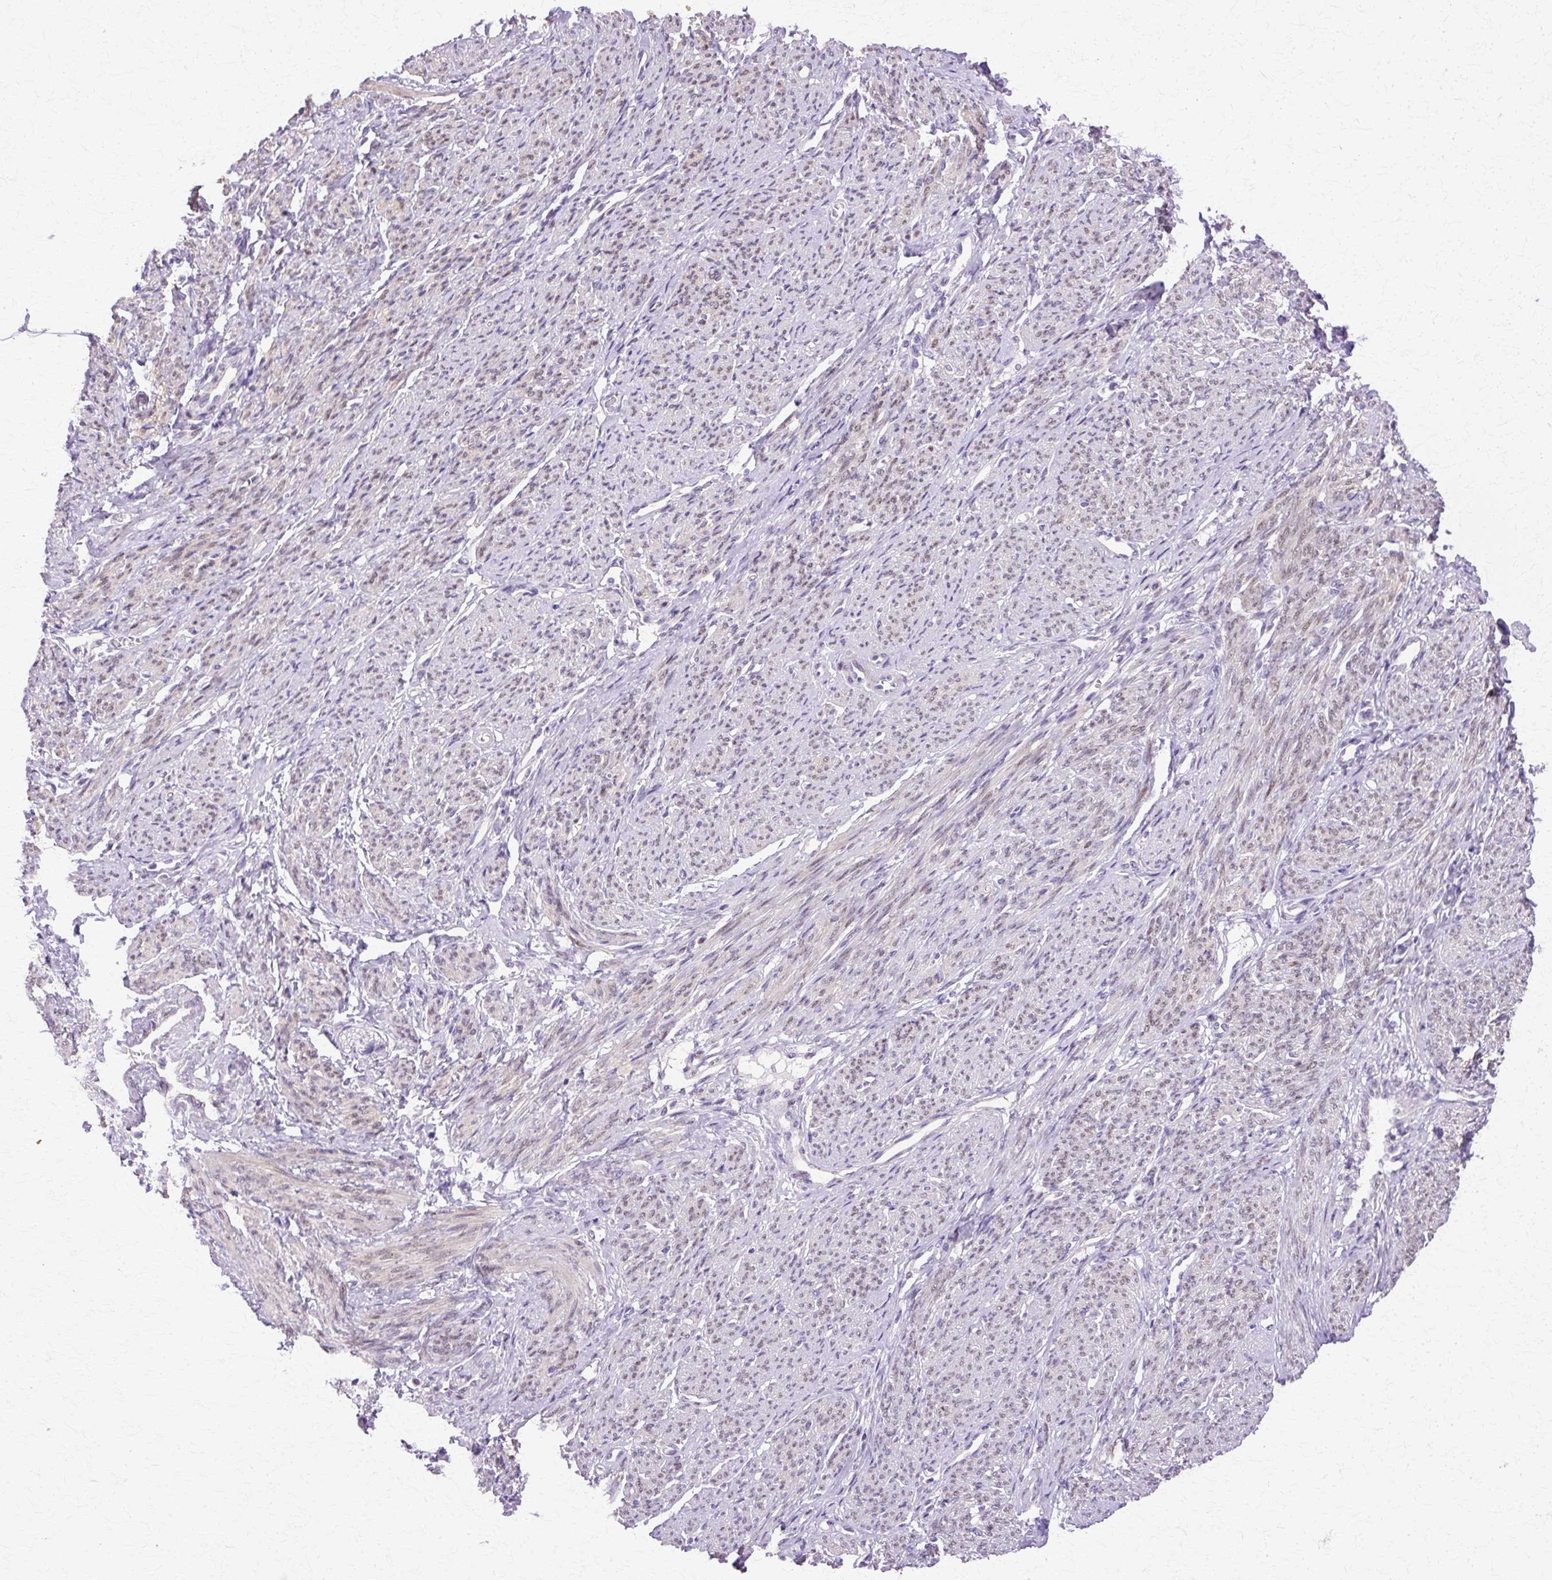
{"staining": {"intensity": "moderate", "quantity": "25%-75%", "location": "nuclear"}, "tissue": "smooth muscle", "cell_type": "Smooth muscle cells", "image_type": "normal", "snomed": [{"axis": "morphology", "description": "Normal tissue, NOS"}, {"axis": "topography", "description": "Smooth muscle"}], "caption": "Approximately 25%-75% of smooth muscle cells in normal human smooth muscle demonstrate moderate nuclear protein positivity as visualized by brown immunohistochemical staining.", "gene": "HSPA1A", "patient": {"sex": "female", "age": 65}}